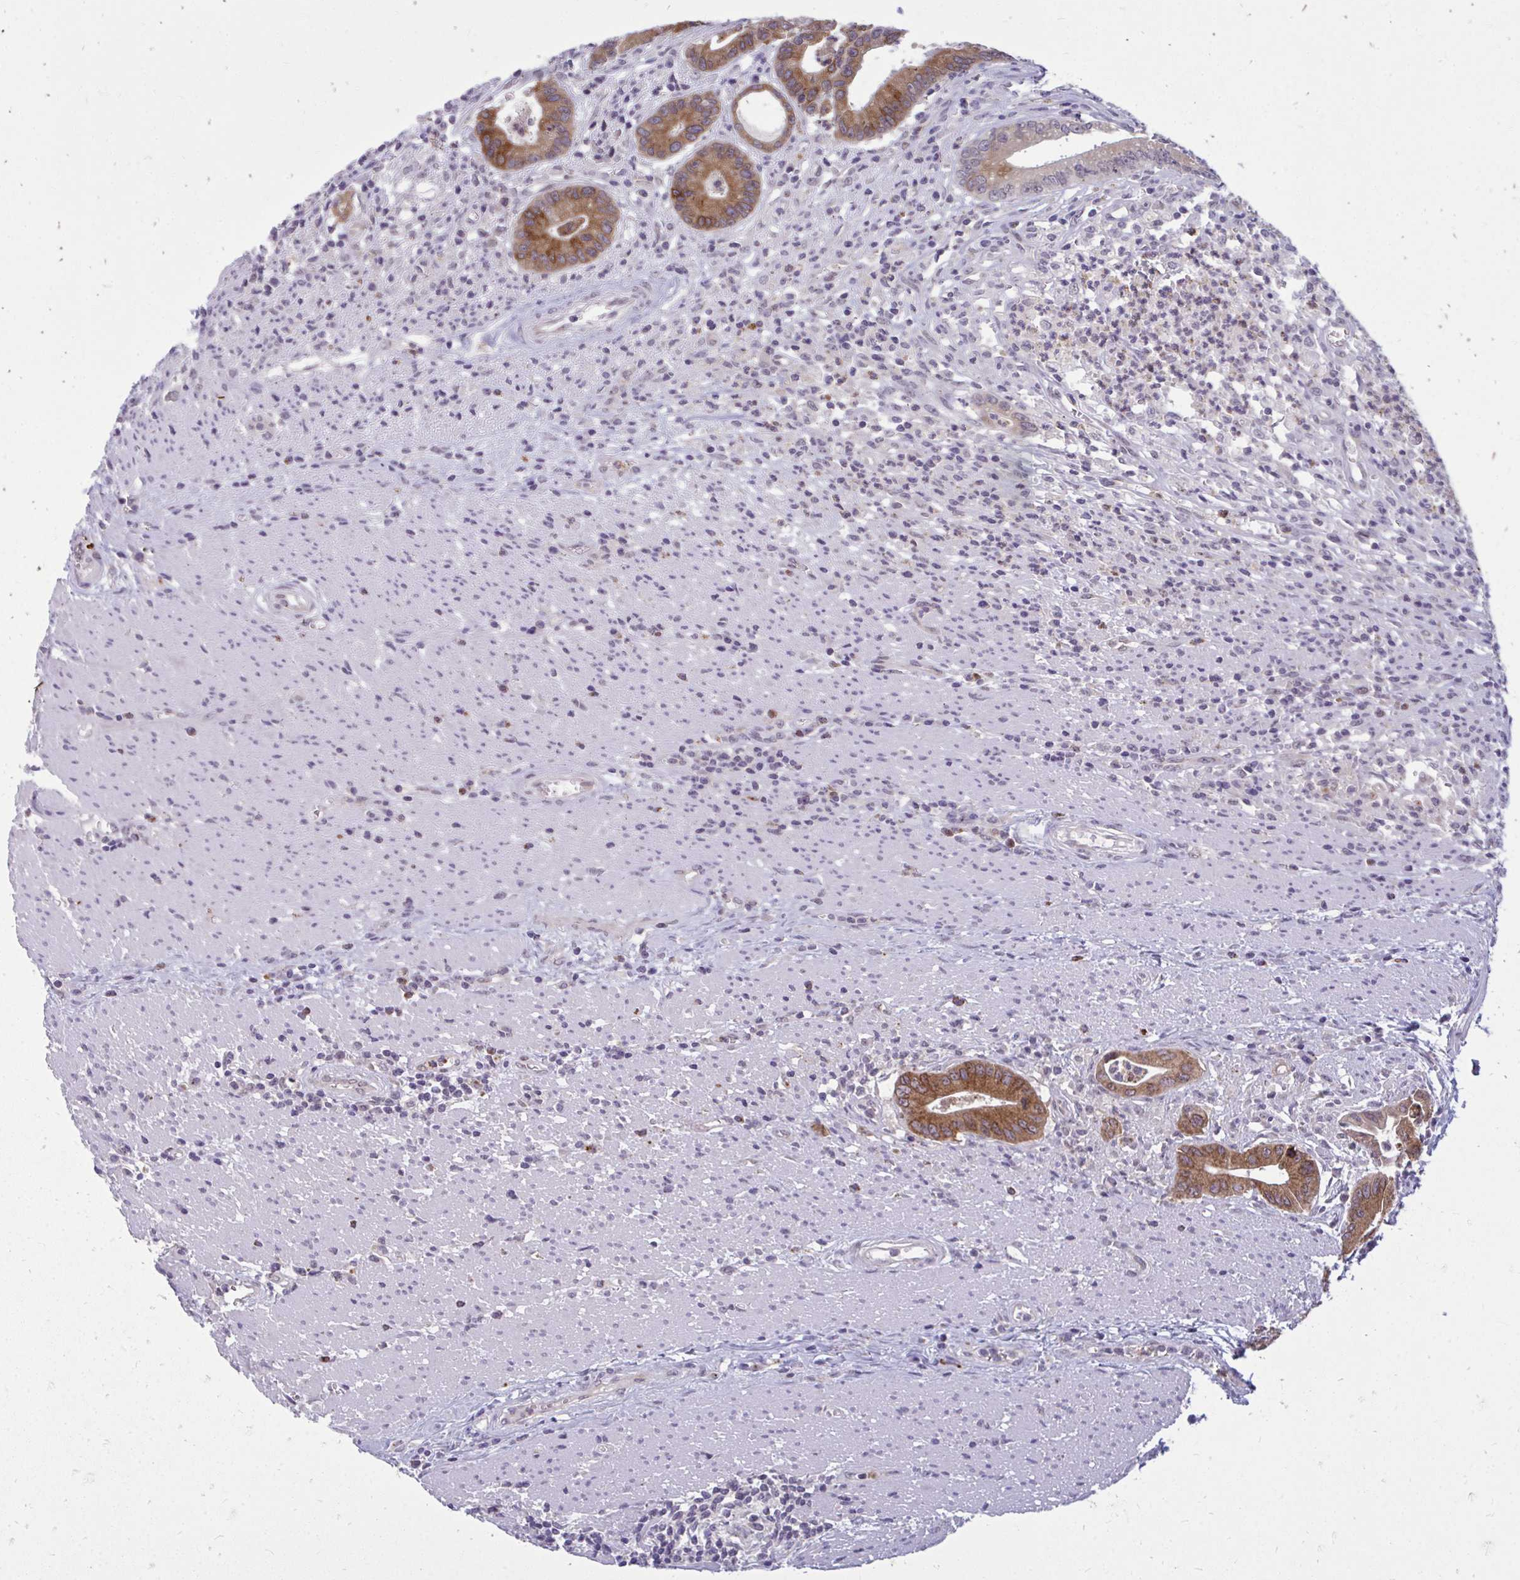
{"staining": {"intensity": "moderate", "quantity": ">75%", "location": "cytoplasmic/membranous"}, "tissue": "colorectal cancer", "cell_type": "Tumor cells", "image_type": "cancer", "snomed": [{"axis": "morphology", "description": "Adenocarcinoma, NOS"}, {"axis": "topography", "description": "Rectum"}], "caption": "DAB (3,3'-diaminobenzidine) immunohistochemical staining of human colorectal cancer demonstrates moderate cytoplasmic/membranous protein expression in approximately >75% of tumor cells.", "gene": "ACSL5", "patient": {"sex": "female", "age": 81}}